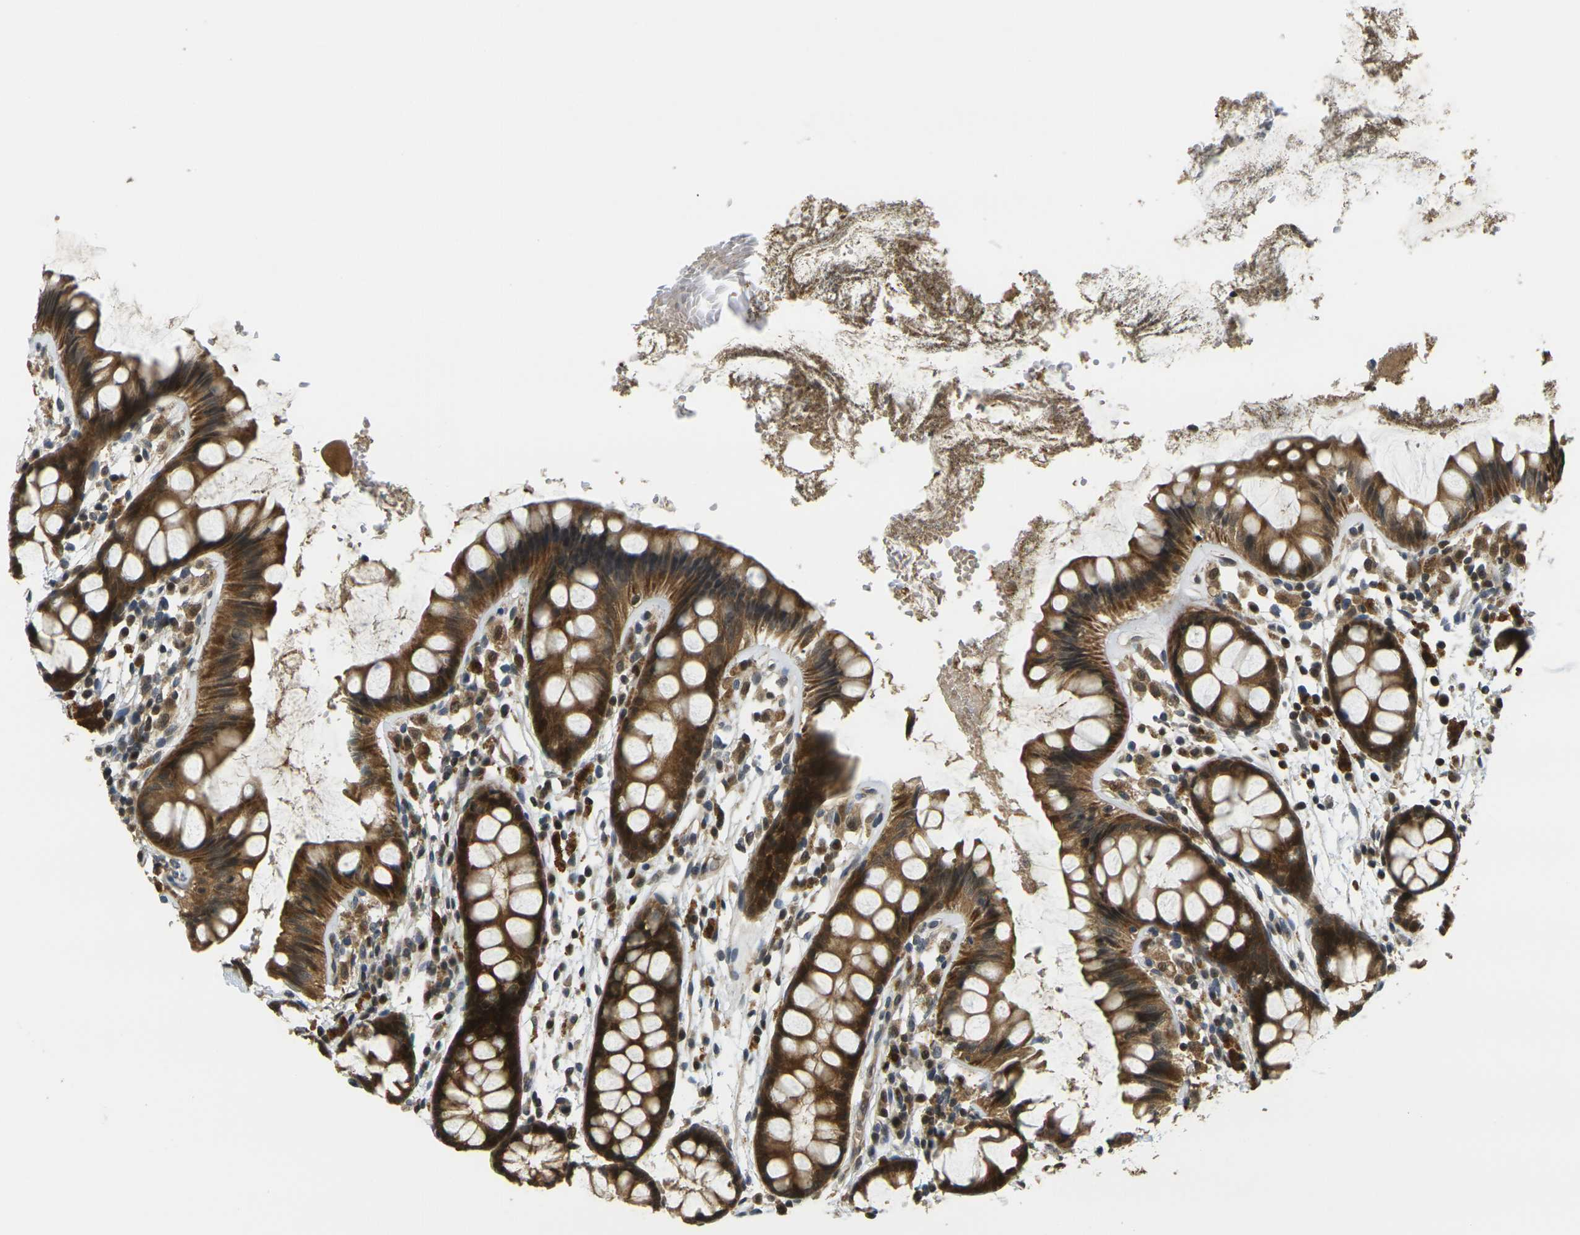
{"staining": {"intensity": "strong", "quantity": ">75%", "location": "cytoplasmic/membranous"}, "tissue": "rectum", "cell_type": "Glandular cells", "image_type": "normal", "snomed": [{"axis": "morphology", "description": "Normal tissue, NOS"}, {"axis": "topography", "description": "Rectum"}], "caption": "An image of rectum stained for a protein displays strong cytoplasmic/membranous brown staining in glandular cells. (IHC, brightfield microscopy, high magnification).", "gene": "KLHL8", "patient": {"sex": "female", "age": 66}}